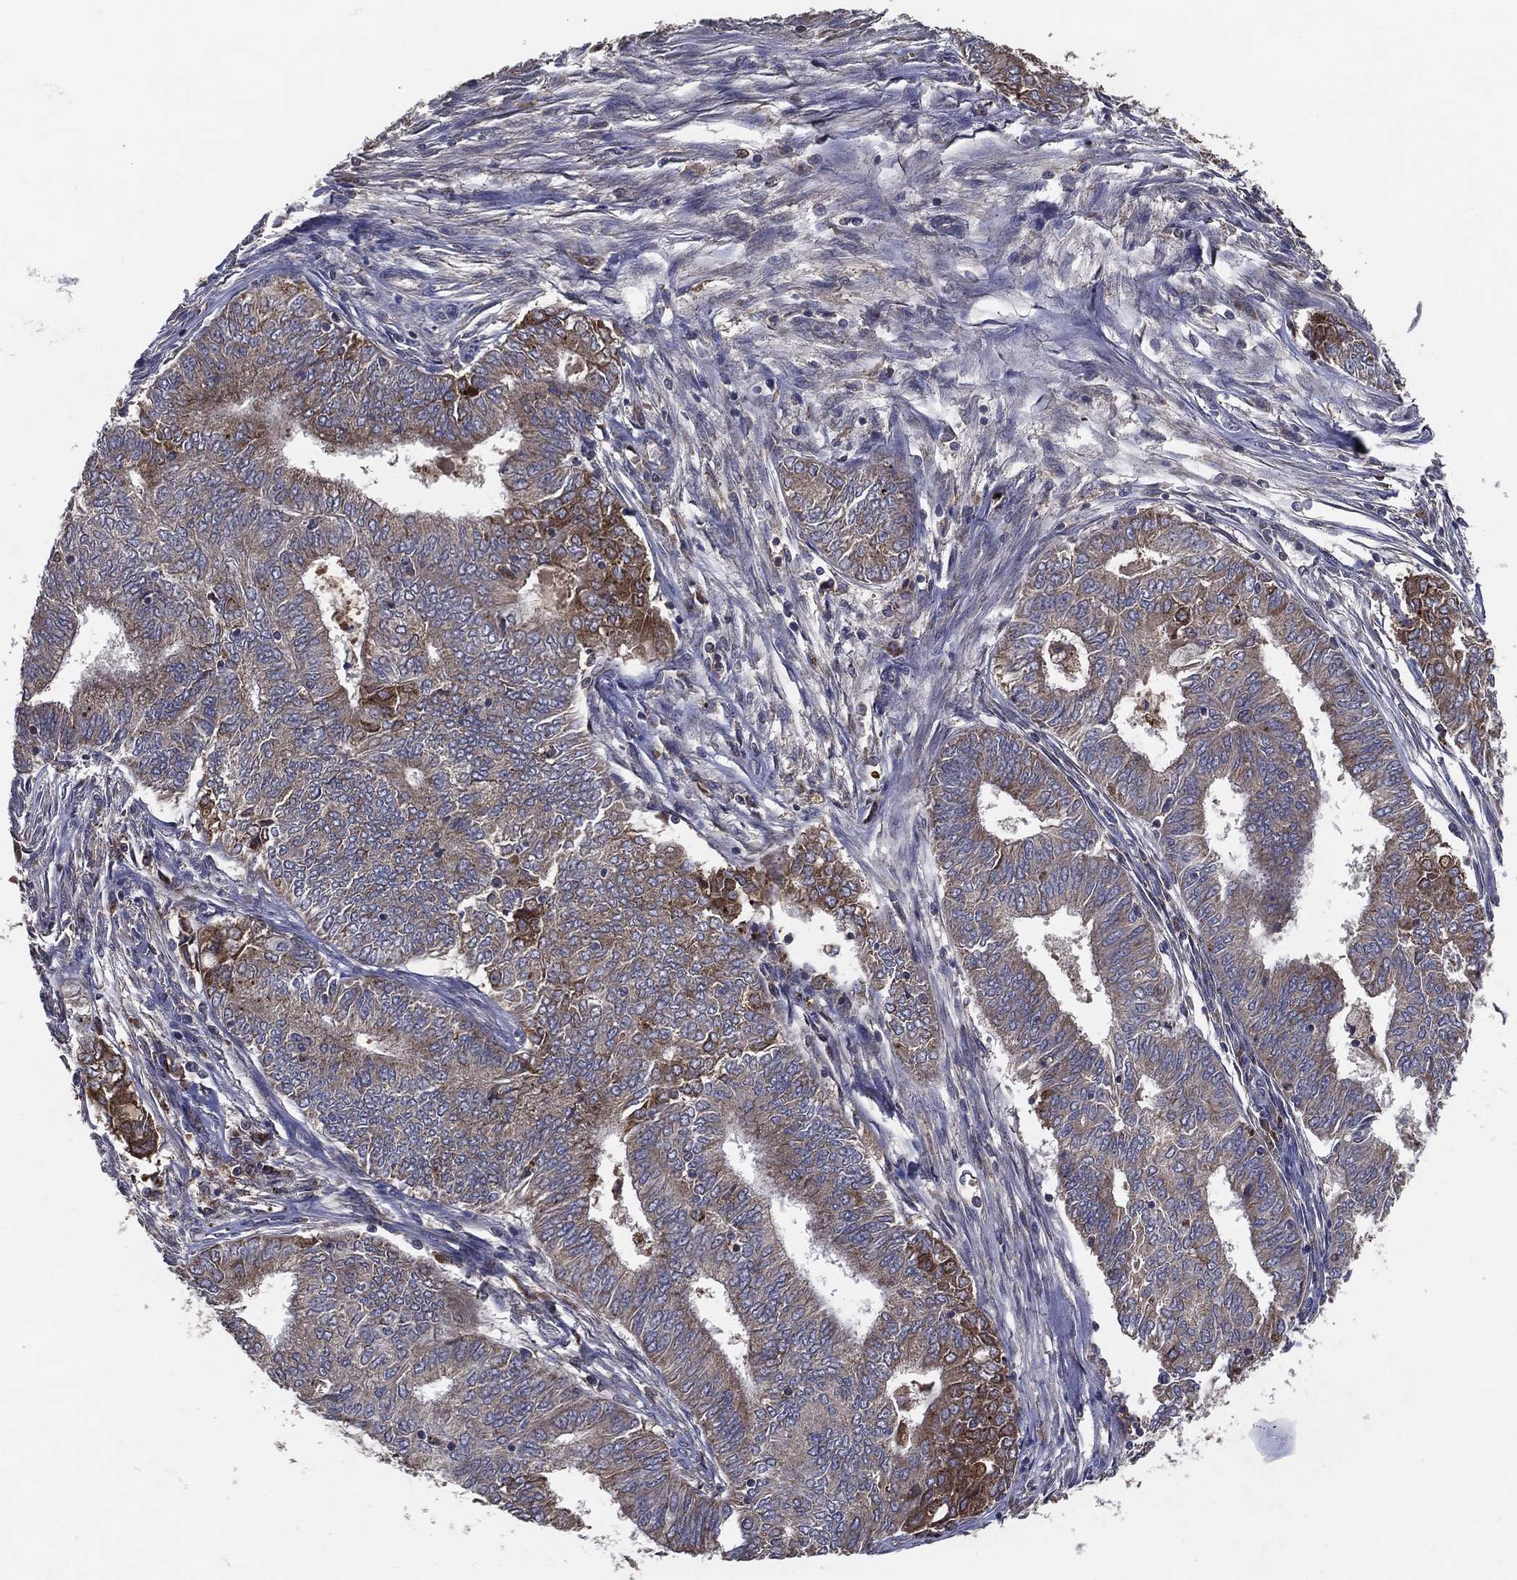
{"staining": {"intensity": "moderate", "quantity": "25%-75%", "location": "cytoplasmic/membranous"}, "tissue": "endometrial cancer", "cell_type": "Tumor cells", "image_type": "cancer", "snomed": [{"axis": "morphology", "description": "Adenocarcinoma, NOS"}, {"axis": "topography", "description": "Endometrium"}], "caption": "Immunohistochemistry (IHC) image of adenocarcinoma (endometrial) stained for a protein (brown), which displays medium levels of moderate cytoplasmic/membranous expression in about 25%-75% of tumor cells.", "gene": "MT-ND1", "patient": {"sex": "female", "age": 62}}